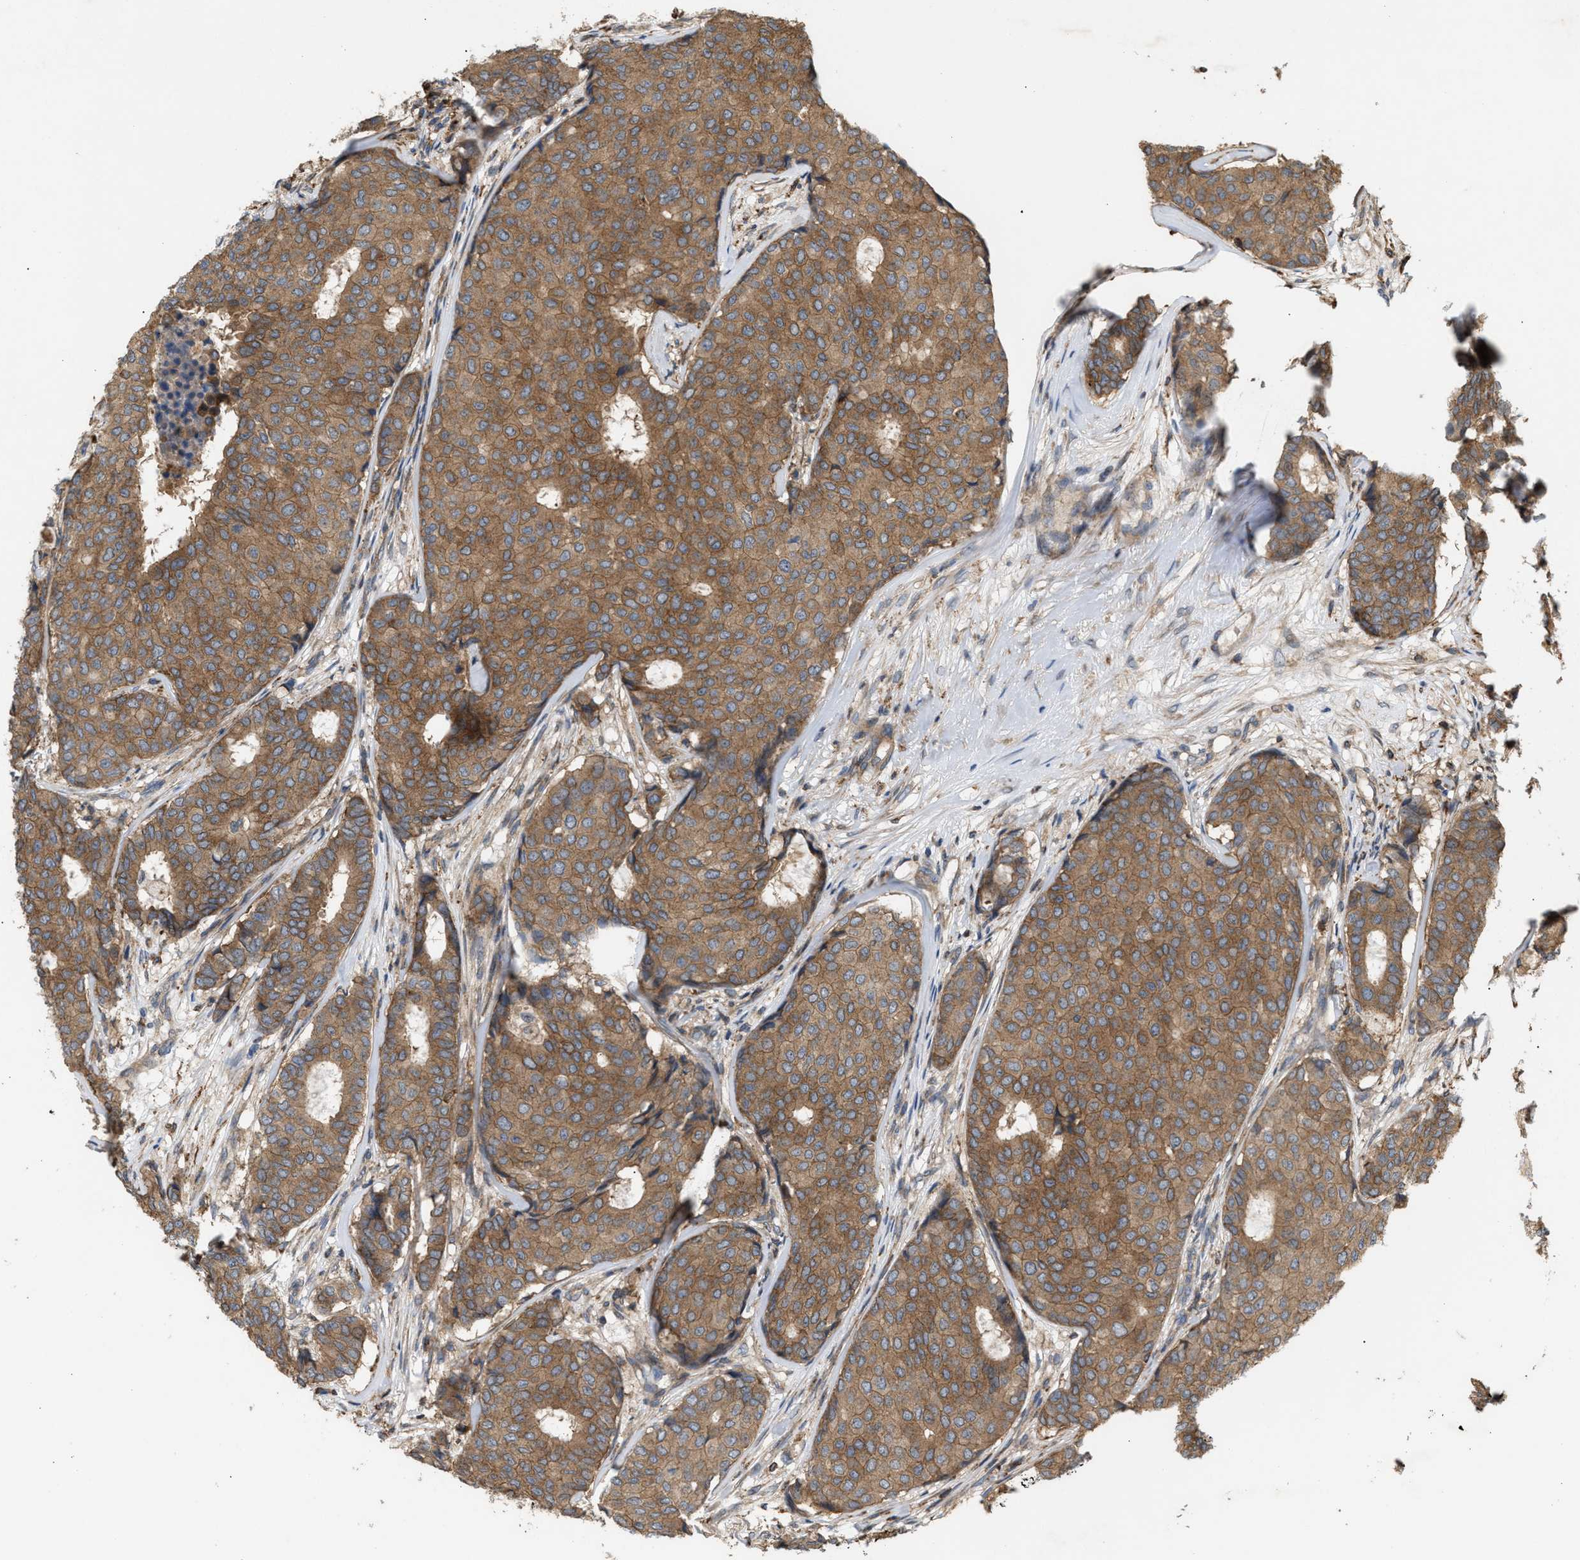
{"staining": {"intensity": "moderate", "quantity": ">75%", "location": "cytoplasmic/membranous"}, "tissue": "breast cancer", "cell_type": "Tumor cells", "image_type": "cancer", "snomed": [{"axis": "morphology", "description": "Duct carcinoma"}, {"axis": "topography", "description": "Breast"}], "caption": "Immunohistochemistry (IHC) photomicrograph of neoplastic tissue: human breast cancer stained using immunohistochemistry exhibits medium levels of moderate protein expression localized specifically in the cytoplasmic/membranous of tumor cells, appearing as a cytoplasmic/membranous brown color.", "gene": "GCC1", "patient": {"sex": "female", "age": 75}}